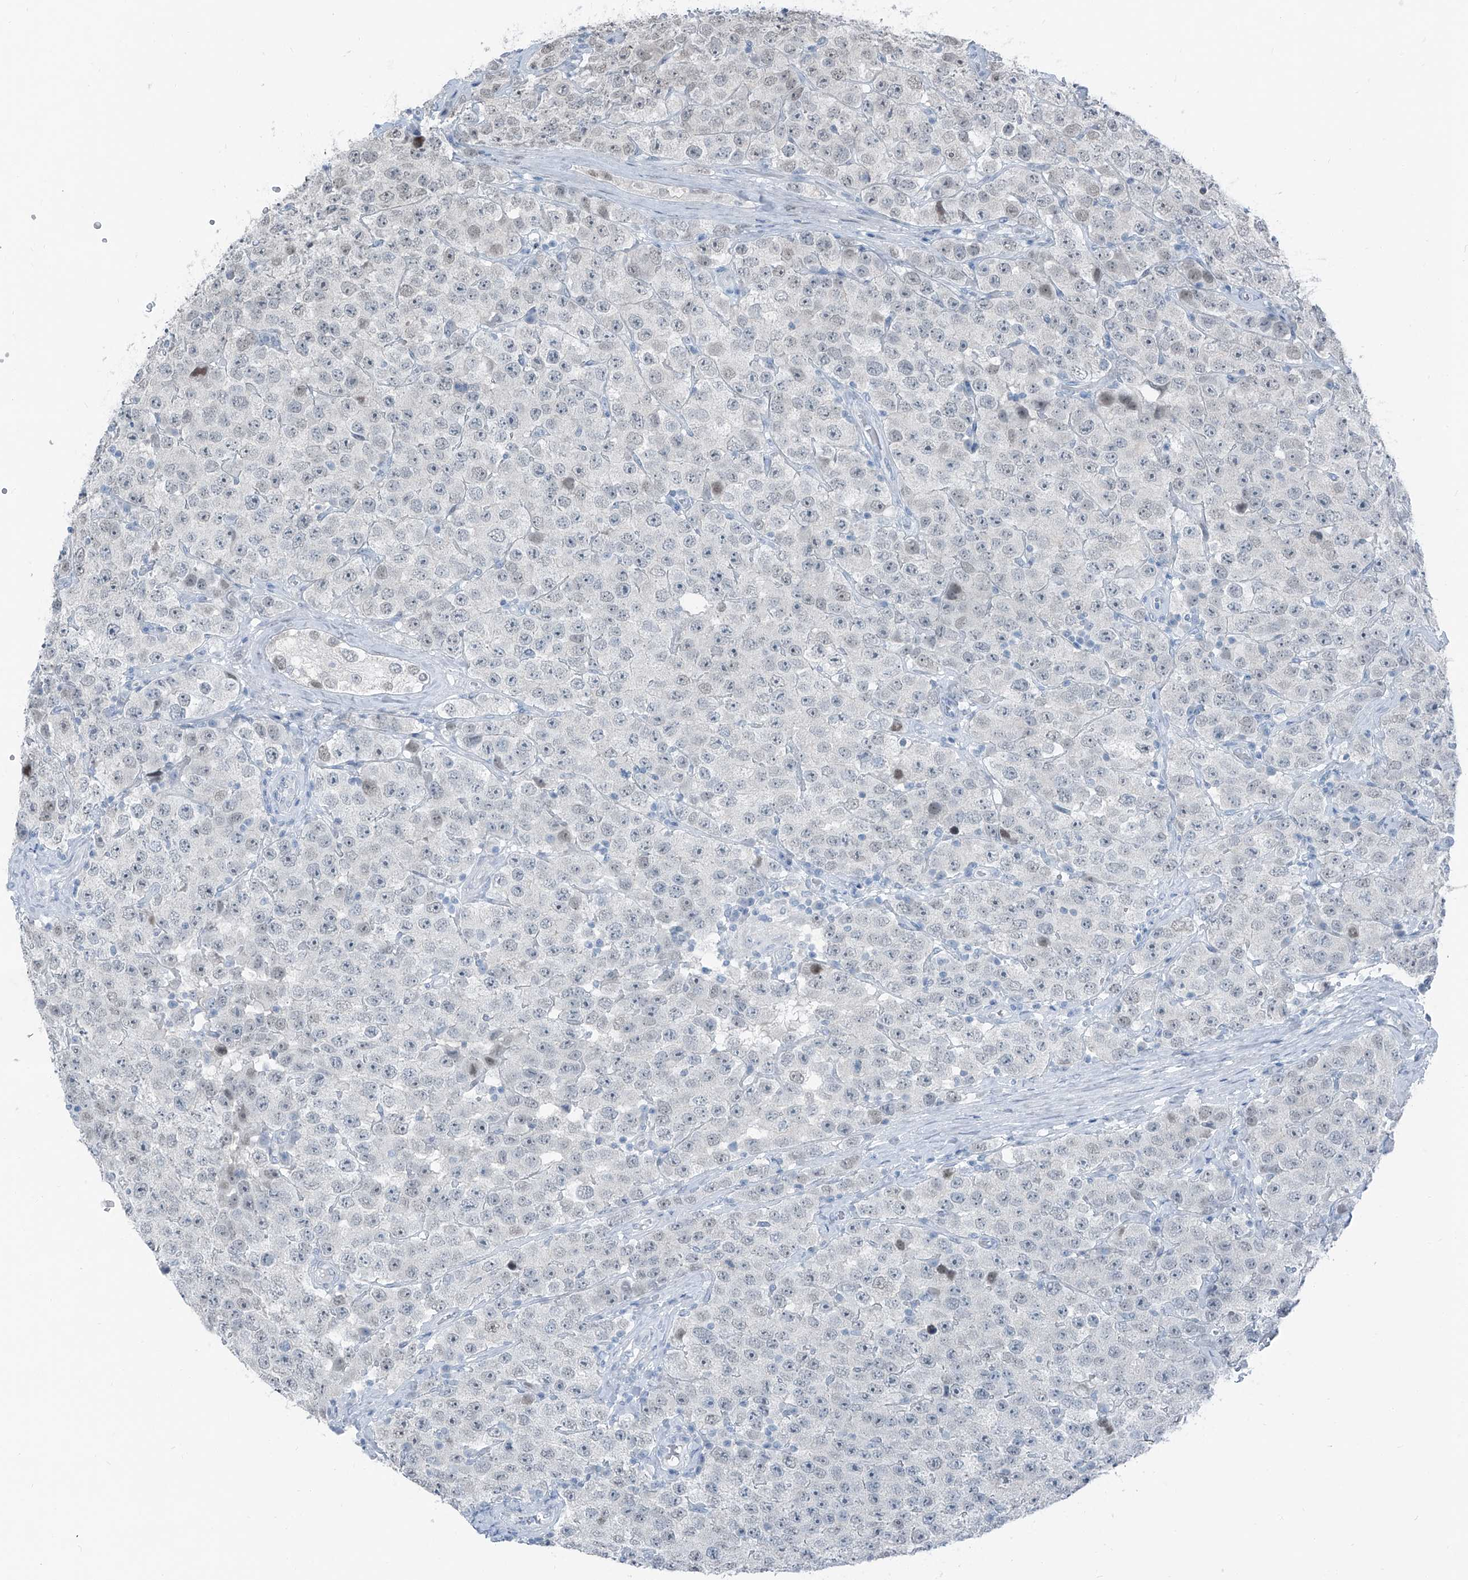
{"staining": {"intensity": "negative", "quantity": "none", "location": "none"}, "tissue": "testis cancer", "cell_type": "Tumor cells", "image_type": "cancer", "snomed": [{"axis": "morphology", "description": "Seminoma, NOS"}, {"axis": "topography", "description": "Testis"}], "caption": "The immunohistochemistry image has no significant expression in tumor cells of testis cancer tissue. (DAB immunohistochemistry (IHC) visualized using brightfield microscopy, high magnification).", "gene": "RGN", "patient": {"sex": "male", "age": 28}}